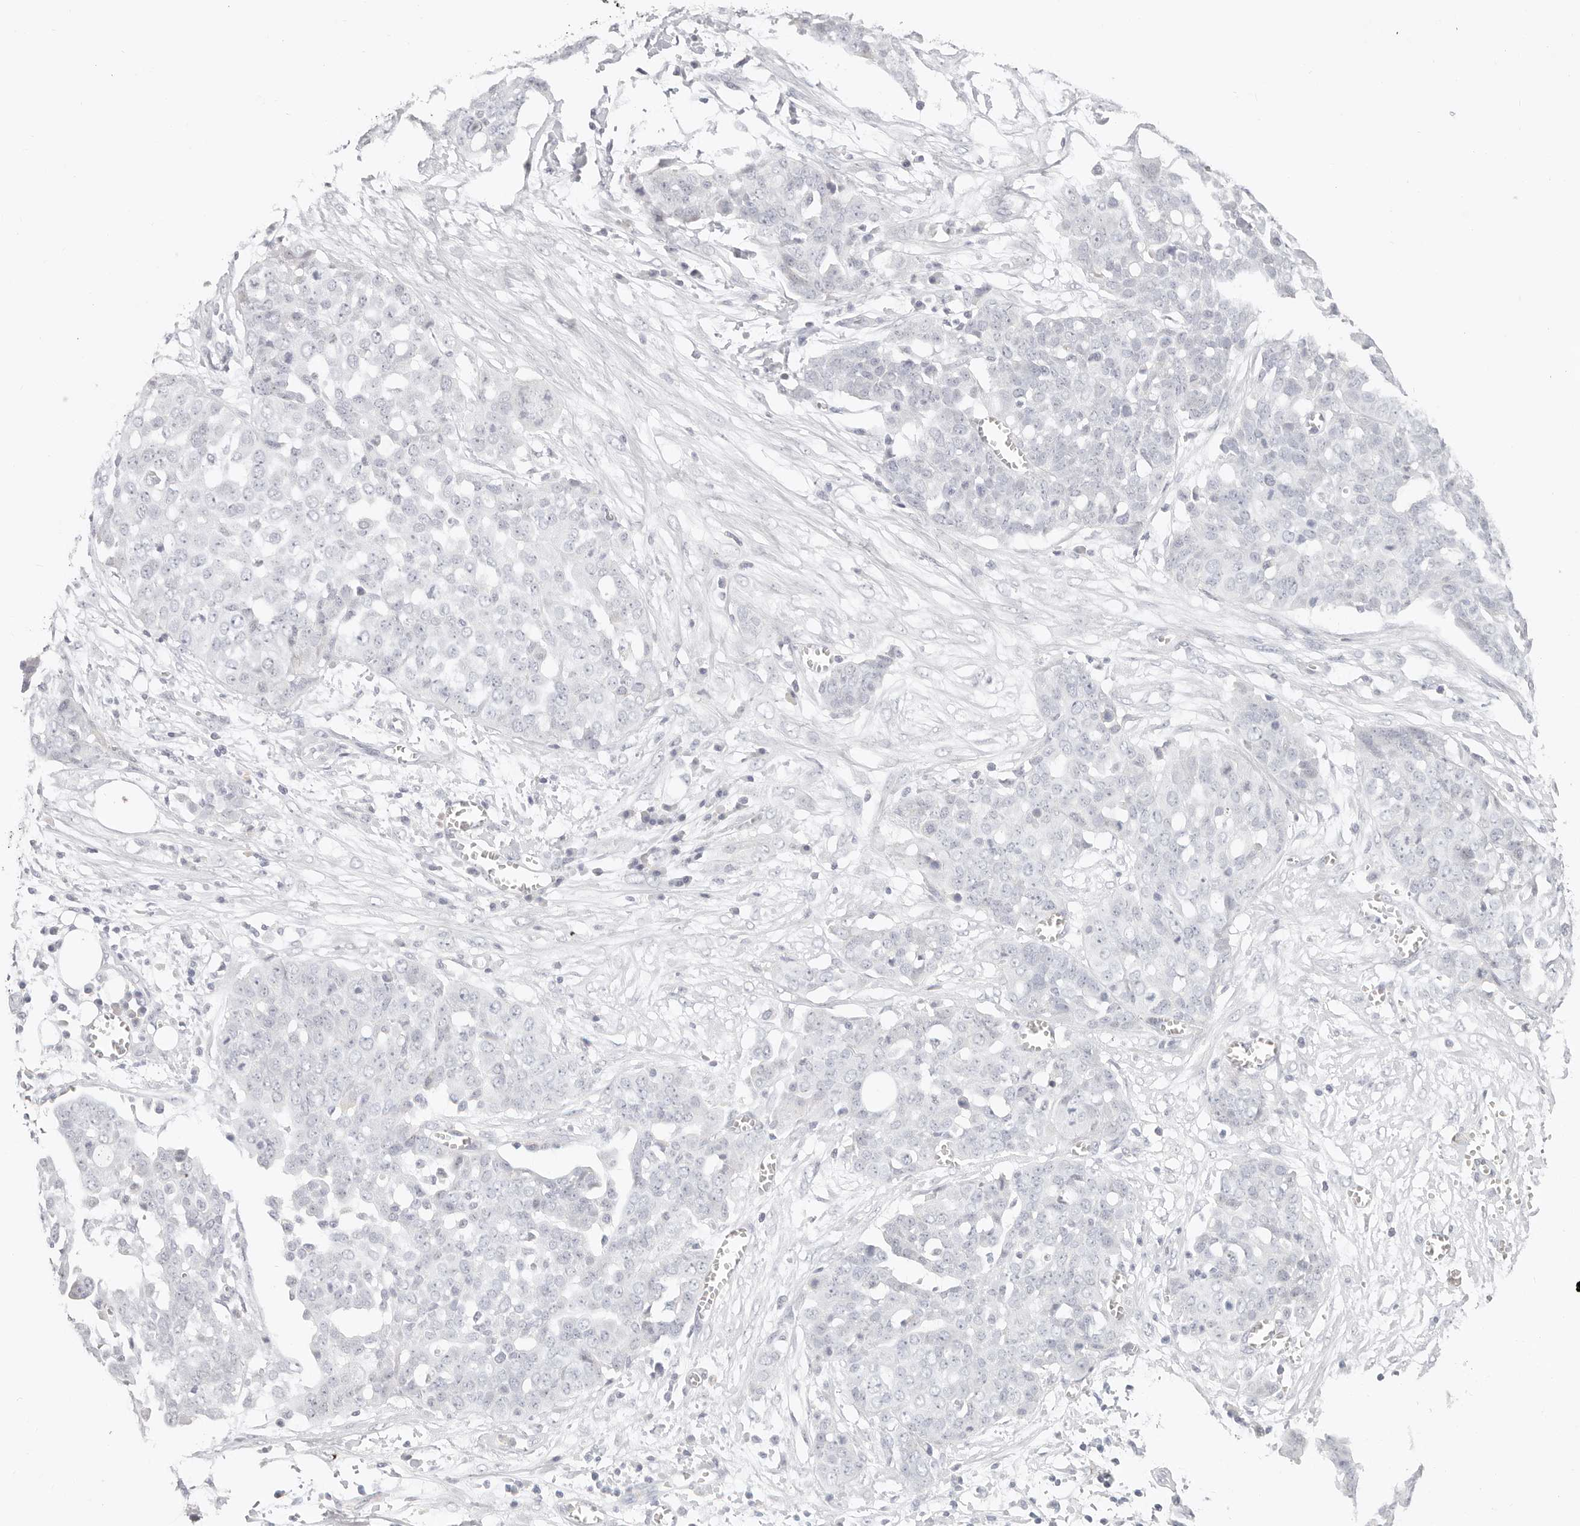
{"staining": {"intensity": "negative", "quantity": "none", "location": "none"}, "tissue": "ovarian cancer", "cell_type": "Tumor cells", "image_type": "cancer", "snomed": [{"axis": "morphology", "description": "Cystadenocarcinoma, serous, NOS"}, {"axis": "topography", "description": "Soft tissue"}, {"axis": "topography", "description": "Ovary"}], "caption": "This is an immunohistochemistry (IHC) image of ovarian serous cystadenocarcinoma. There is no expression in tumor cells.", "gene": "ASCL1", "patient": {"sex": "female", "age": 57}}